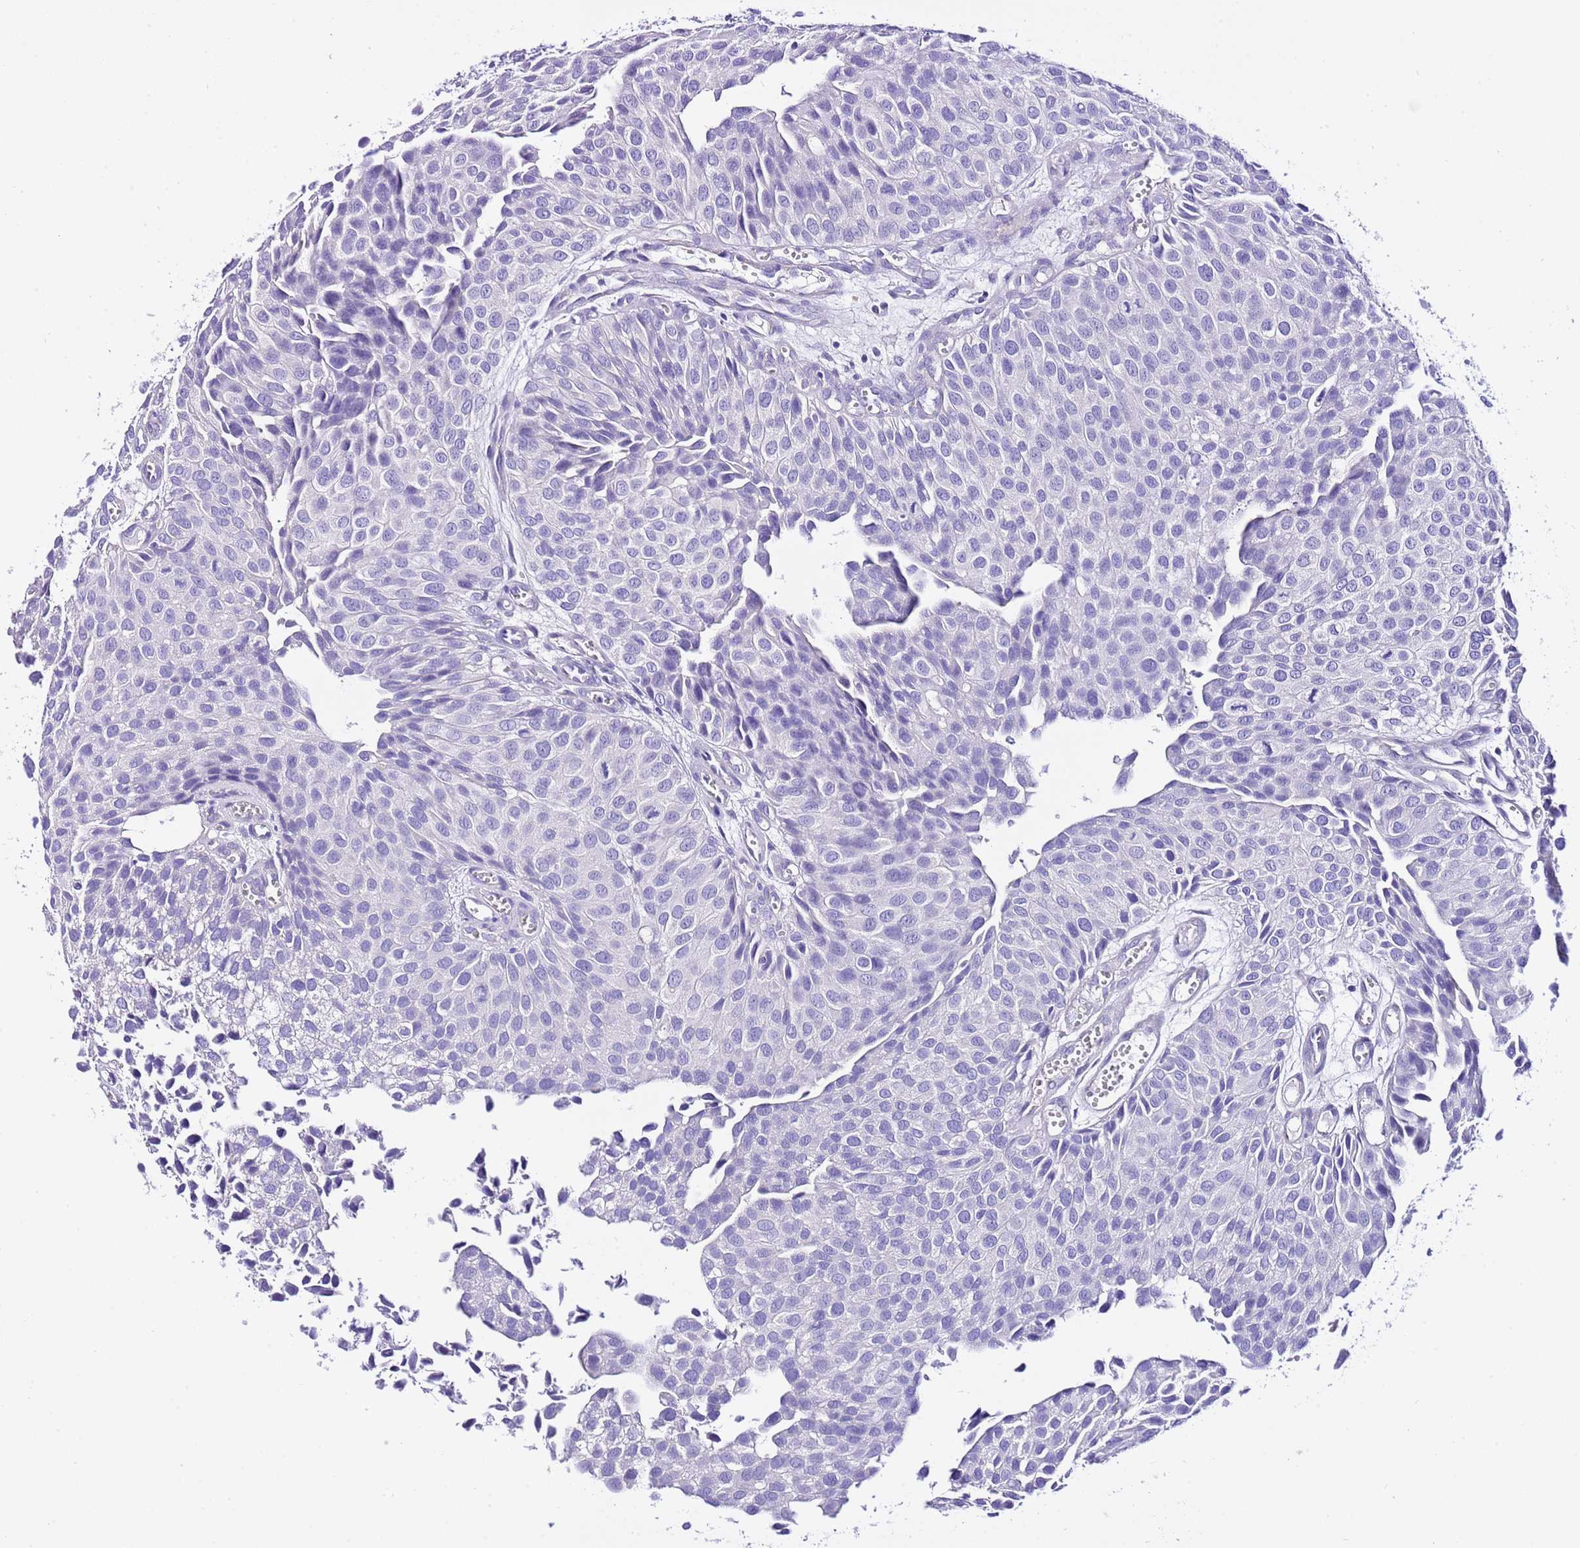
{"staining": {"intensity": "negative", "quantity": "none", "location": "none"}, "tissue": "urothelial cancer", "cell_type": "Tumor cells", "image_type": "cancer", "snomed": [{"axis": "morphology", "description": "Urothelial carcinoma, Low grade"}, {"axis": "topography", "description": "Urinary bladder"}], "caption": "DAB immunohistochemical staining of human urothelial cancer displays no significant expression in tumor cells.", "gene": "BHLHA15", "patient": {"sex": "male", "age": 88}}